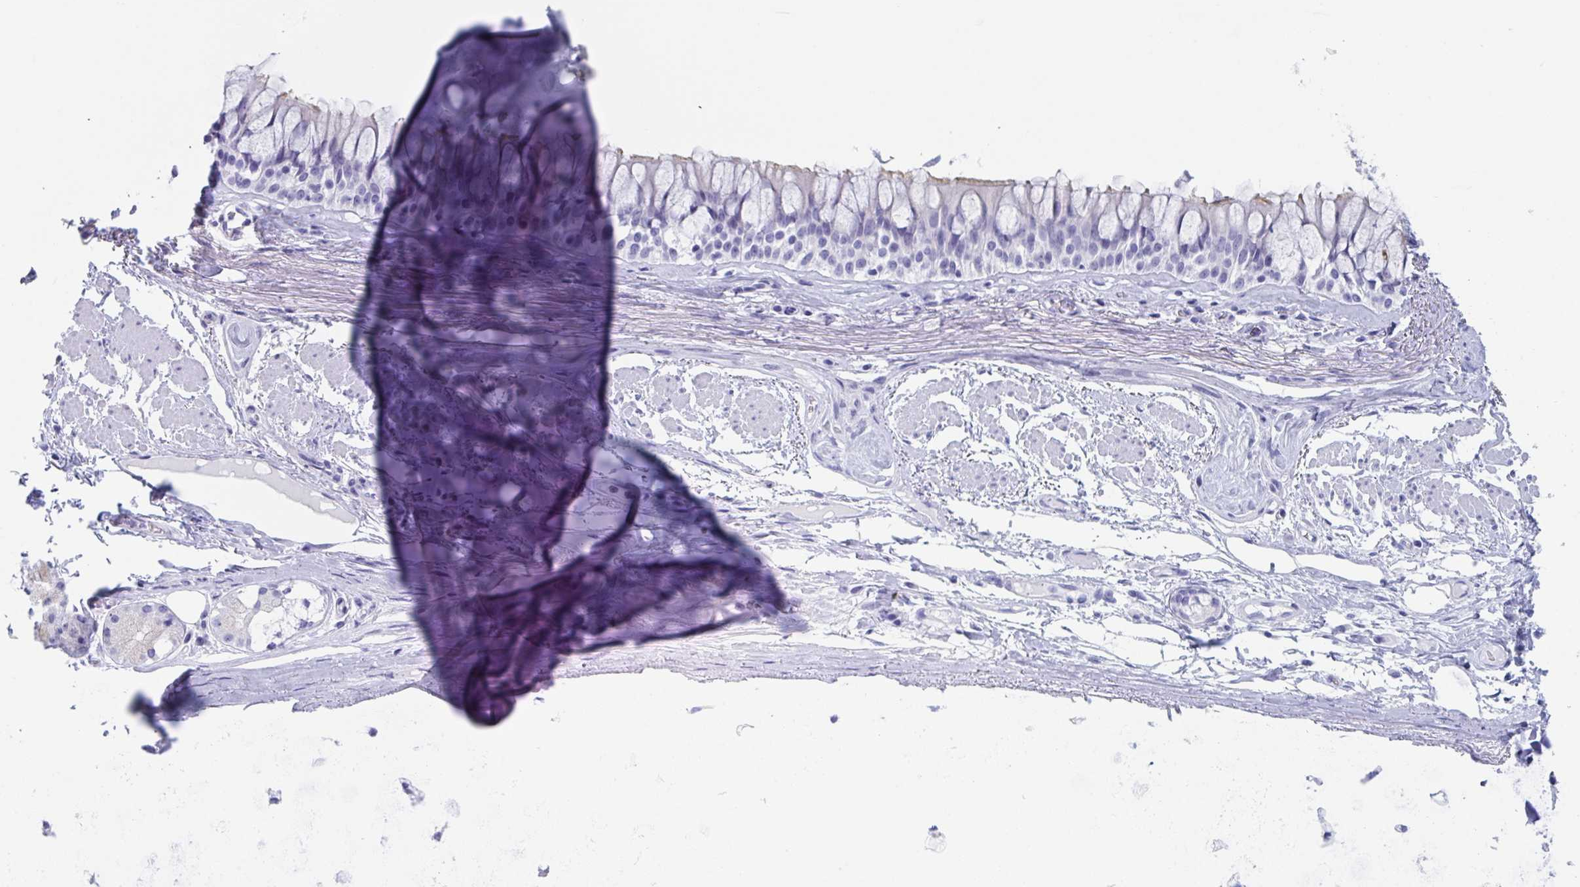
{"staining": {"intensity": "negative", "quantity": "none", "location": "none"}, "tissue": "adipose tissue", "cell_type": "Adipocytes", "image_type": "normal", "snomed": [{"axis": "morphology", "description": "Normal tissue, NOS"}, {"axis": "topography", "description": "Cartilage tissue"}, {"axis": "topography", "description": "Bronchus"}], "caption": "The image exhibits no staining of adipocytes in unremarkable adipose tissue.", "gene": "ZPBP", "patient": {"sex": "male", "age": 64}}